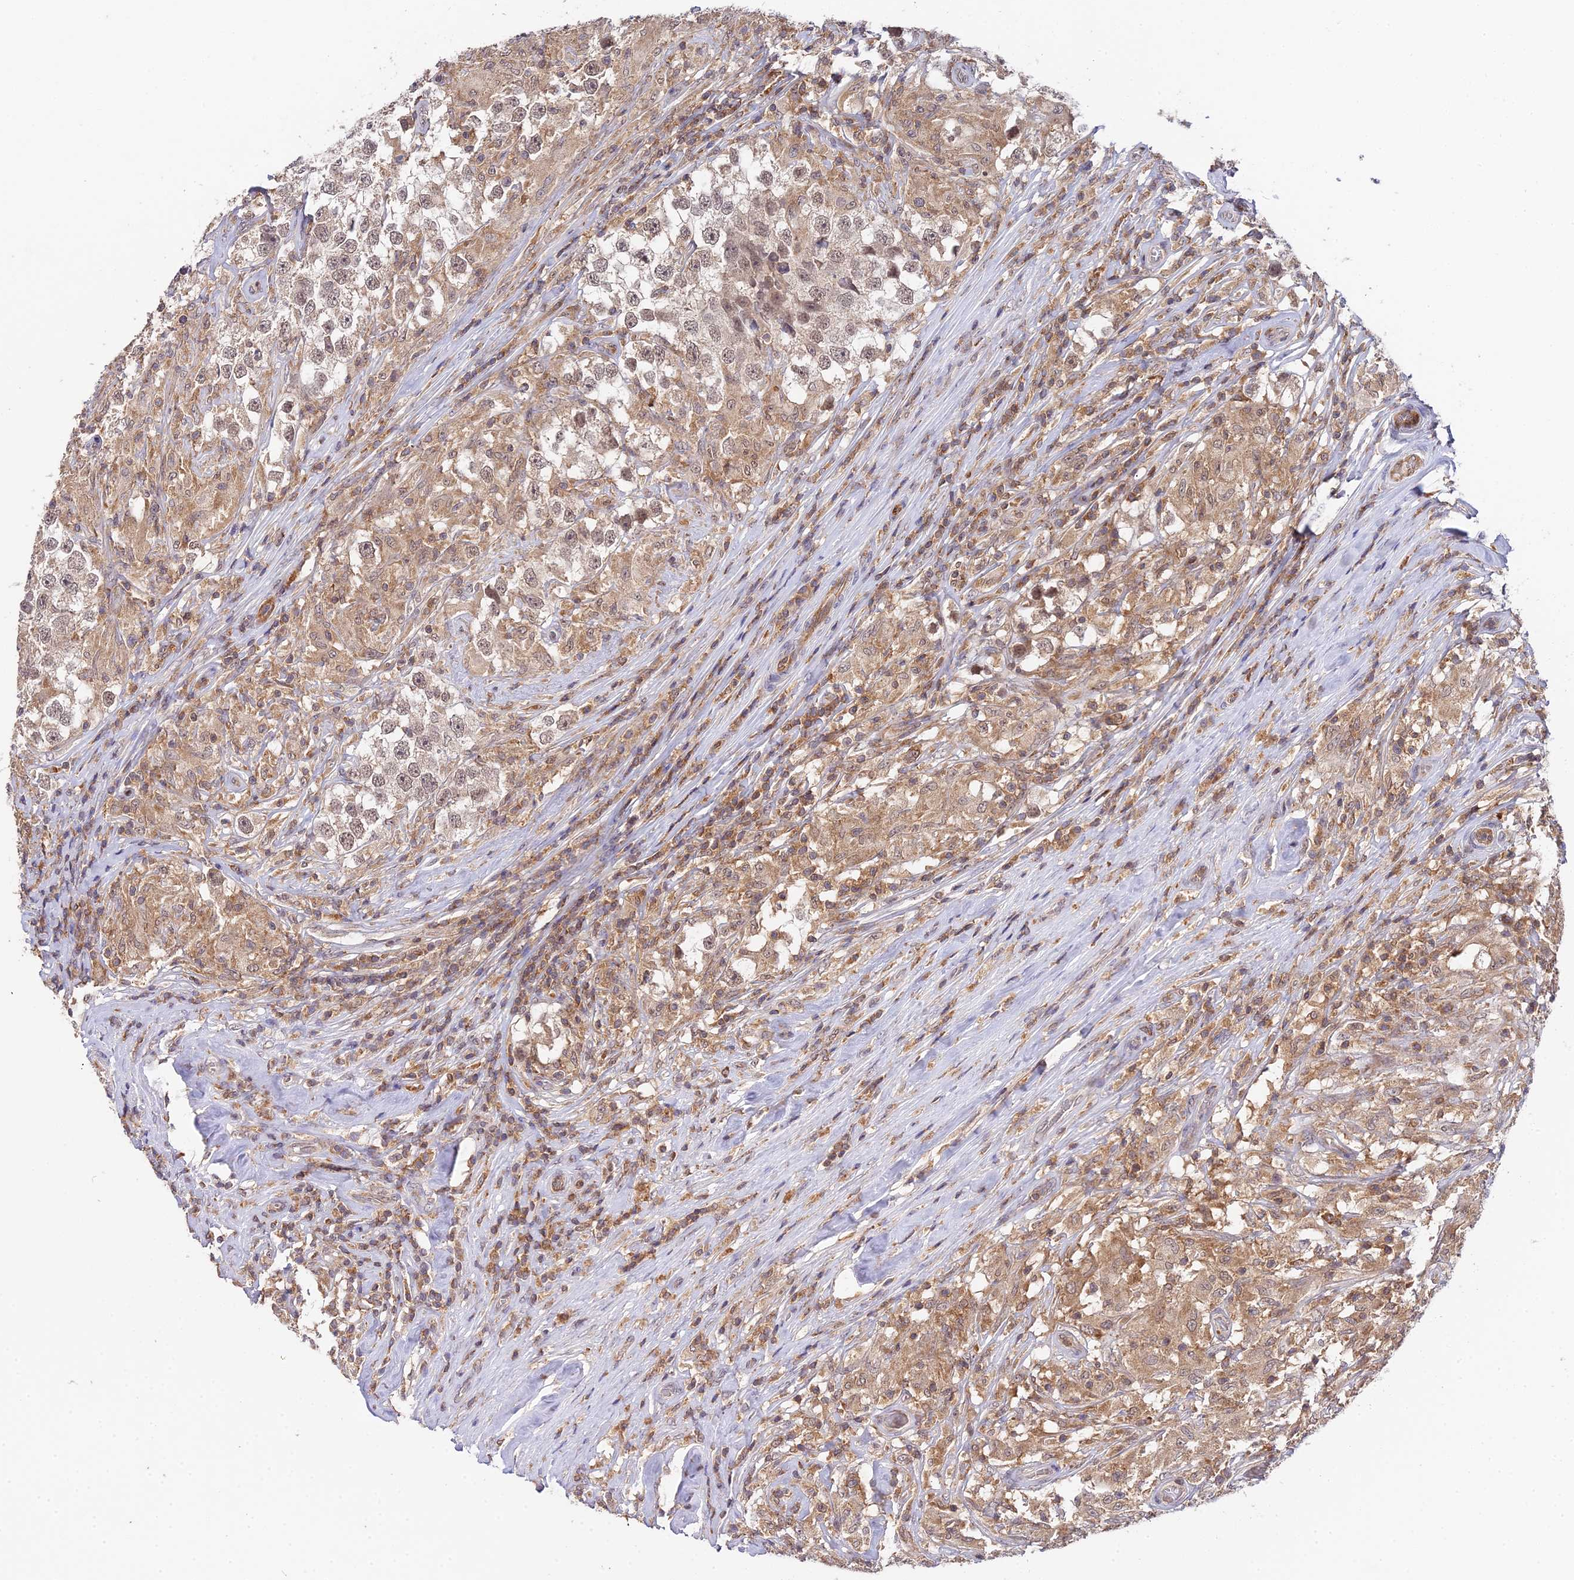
{"staining": {"intensity": "weak", "quantity": ">75%", "location": "cytoplasmic/membranous,nuclear"}, "tissue": "testis cancer", "cell_type": "Tumor cells", "image_type": "cancer", "snomed": [{"axis": "morphology", "description": "Seminoma, NOS"}, {"axis": "topography", "description": "Testis"}], "caption": "Testis cancer (seminoma) stained with a protein marker displays weak staining in tumor cells.", "gene": "TPRX1", "patient": {"sex": "male", "age": 46}}